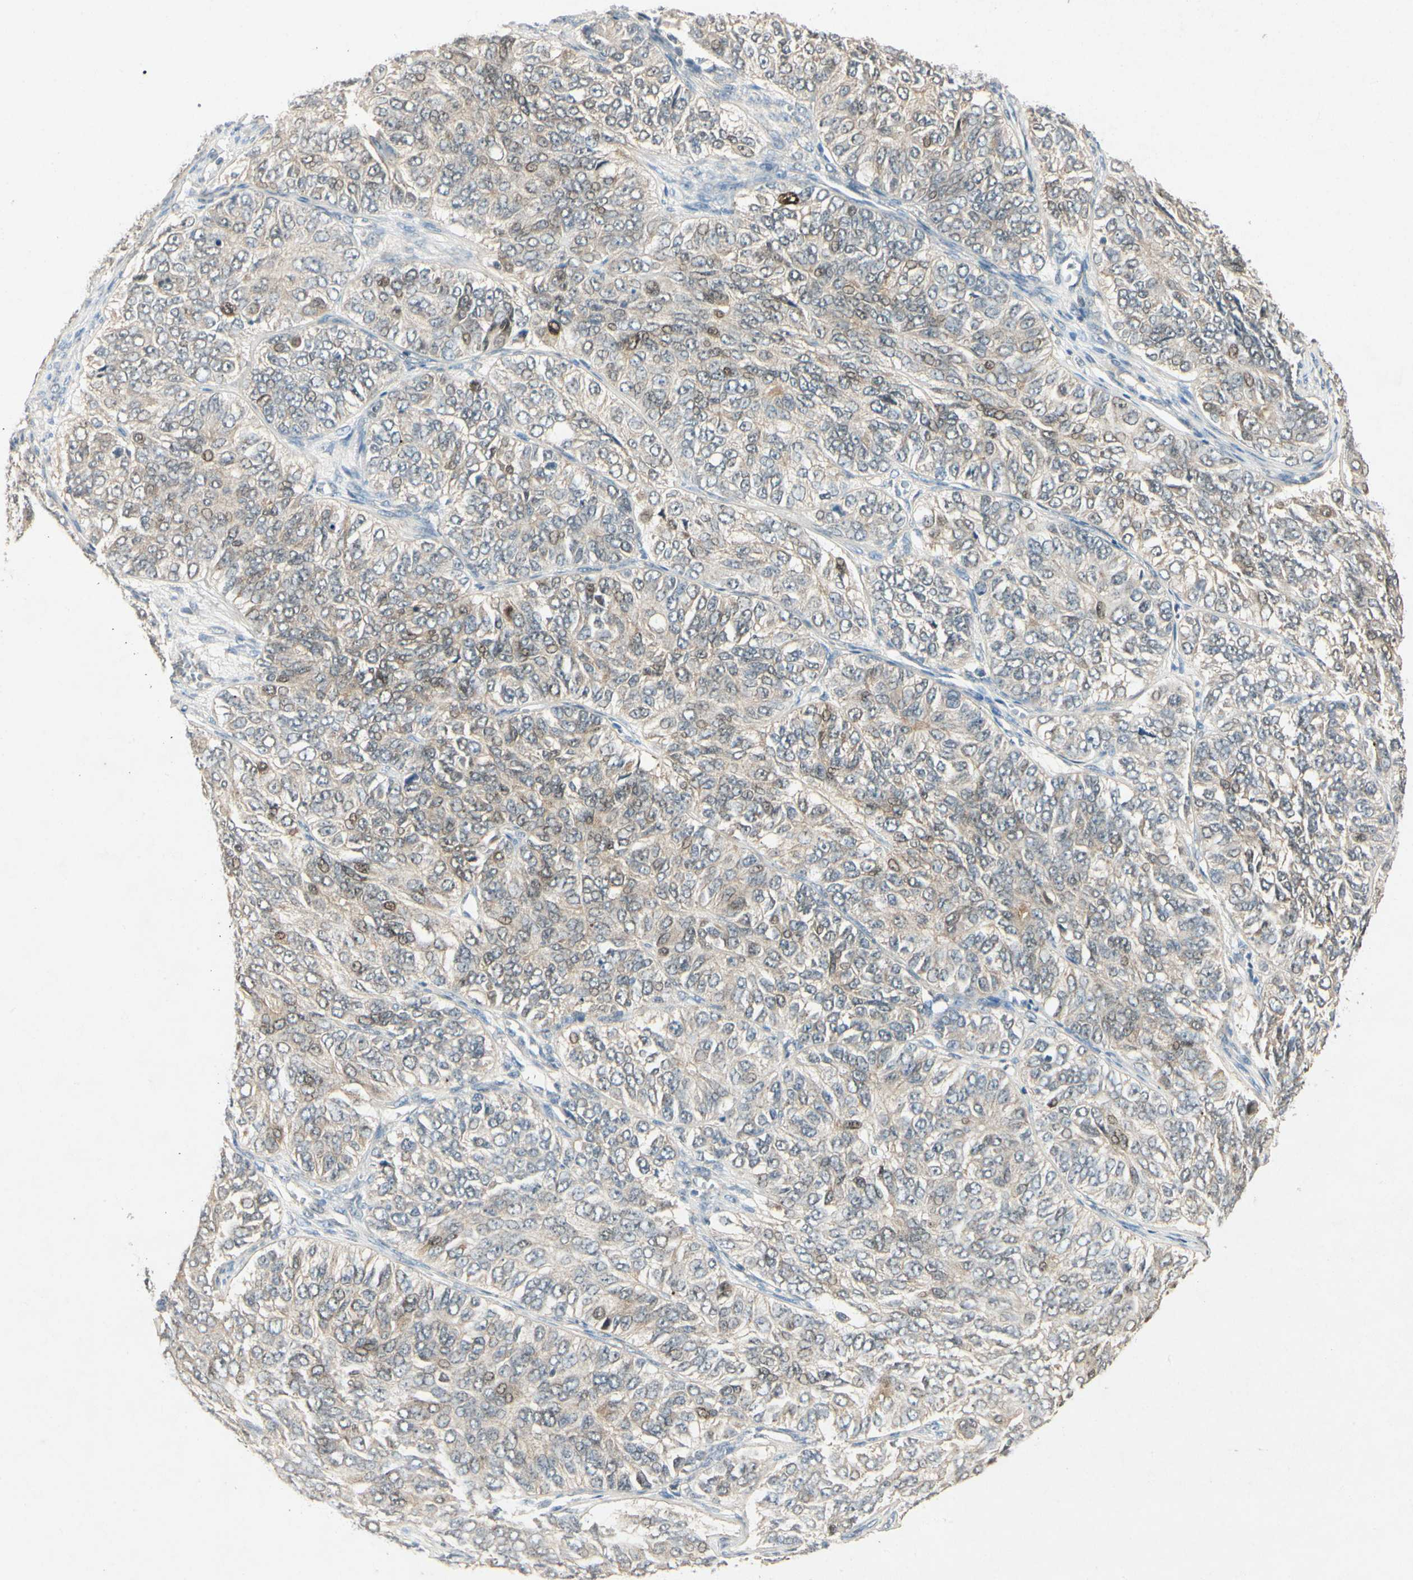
{"staining": {"intensity": "weak", "quantity": "25%-75%", "location": "cytoplasmic/membranous,nuclear"}, "tissue": "ovarian cancer", "cell_type": "Tumor cells", "image_type": "cancer", "snomed": [{"axis": "morphology", "description": "Carcinoma, endometroid"}, {"axis": "topography", "description": "Ovary"}], "caption": "Immunohistochemistry (IHC) of human ovarian endometroid carcinoma demonstrates low levels of weak cytoplasmic/membranous and nuclear staining in approximately 25%-75% of tumor cells.", "gene": "HSPA1B", "patient": {"sex": "female", "age": 51}}